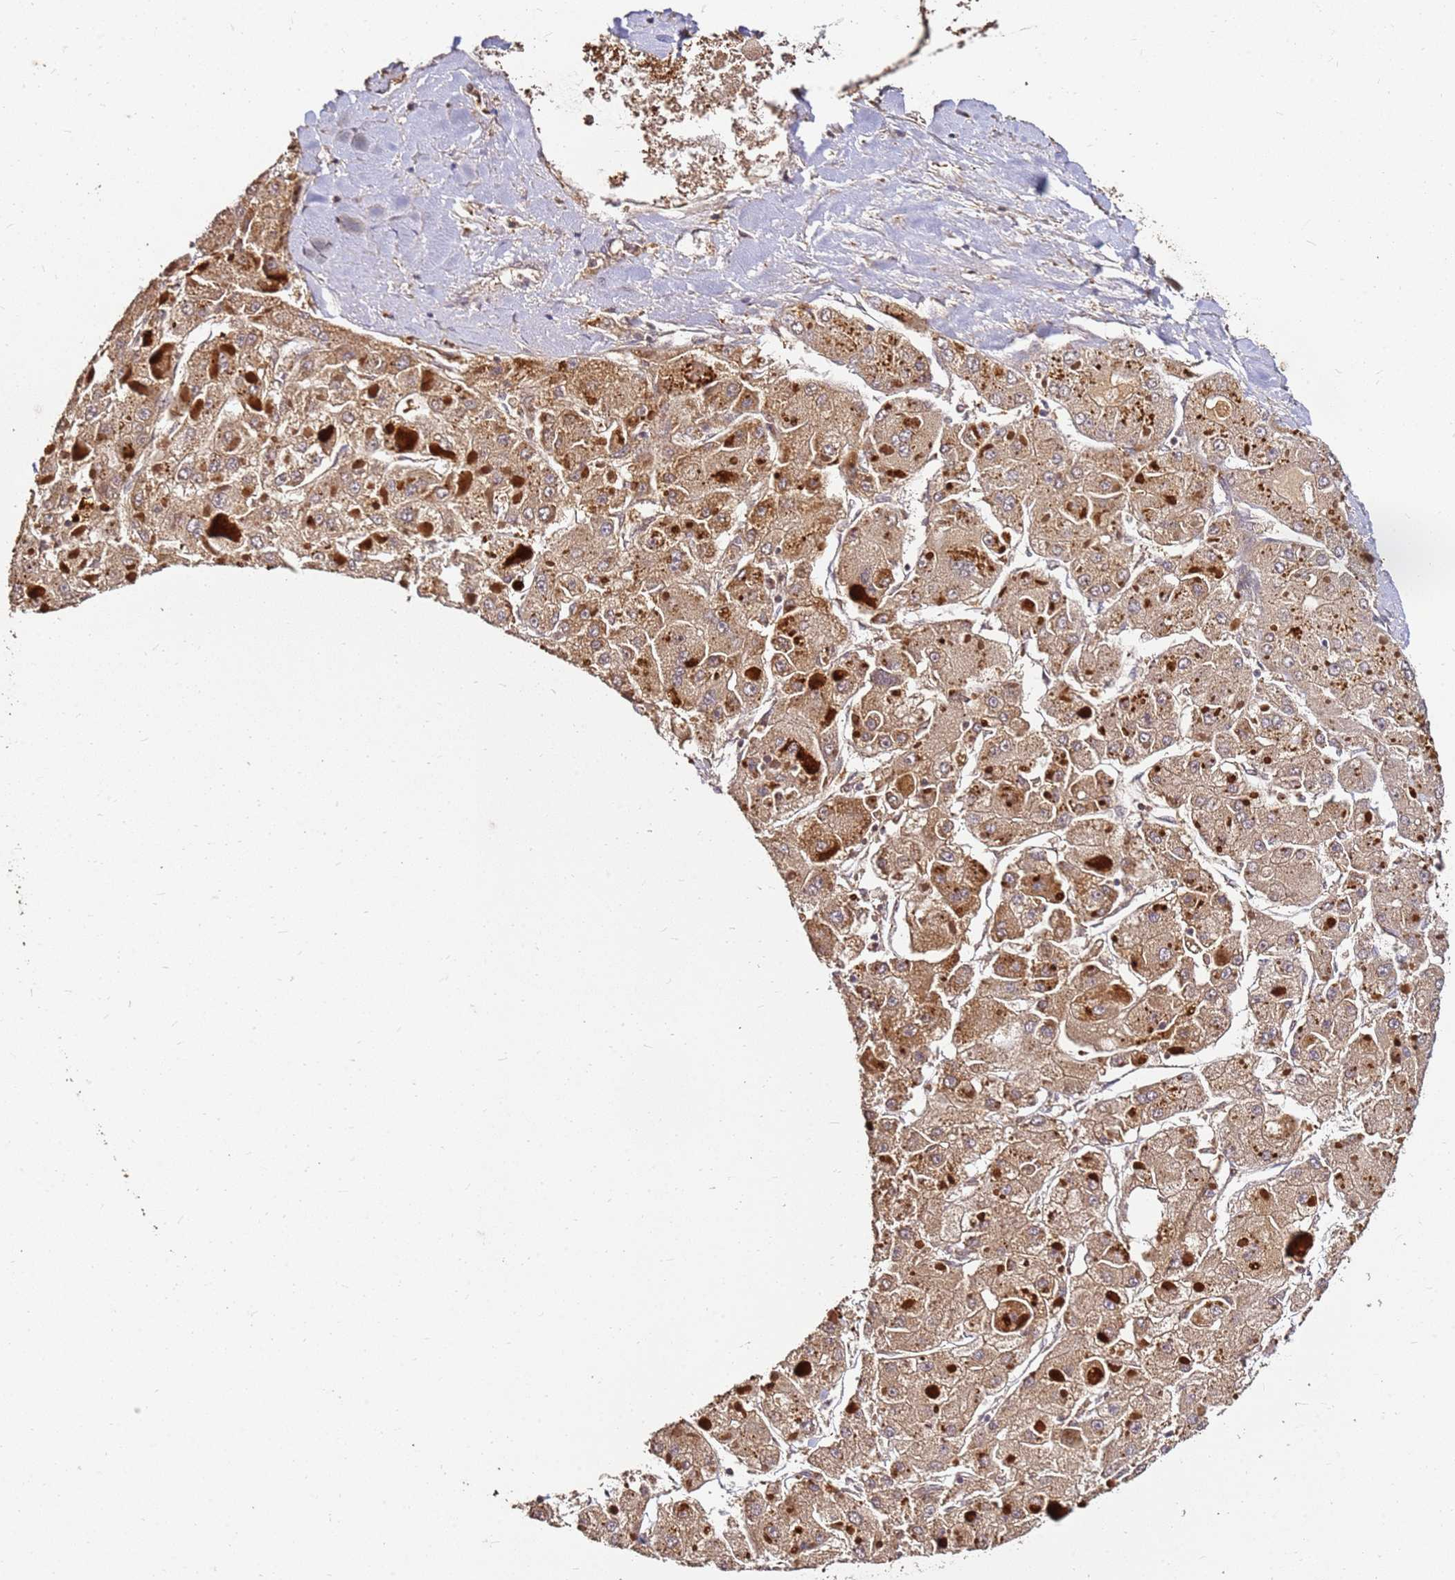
{"staining": {"intensity": "moderate", "quantity": ">75%", "location": "cytoplasmic/membranous"}, "tissue": "liver cancer", "cell_type": "Tumor cells", "image_type": "cancer", "snomed": [{"axis": "morphology", "description": "Carcinoma, Hepatocellular, NOS"}, {"axis": "topography", "description": "Liver"}], "caption": "Human liver hepatocellular carcinoma stained with a protein marker demonstrates moderate staining in tumor cells.", "gene": "DVL3", "patient": {"sex": "female", "age": 73}}